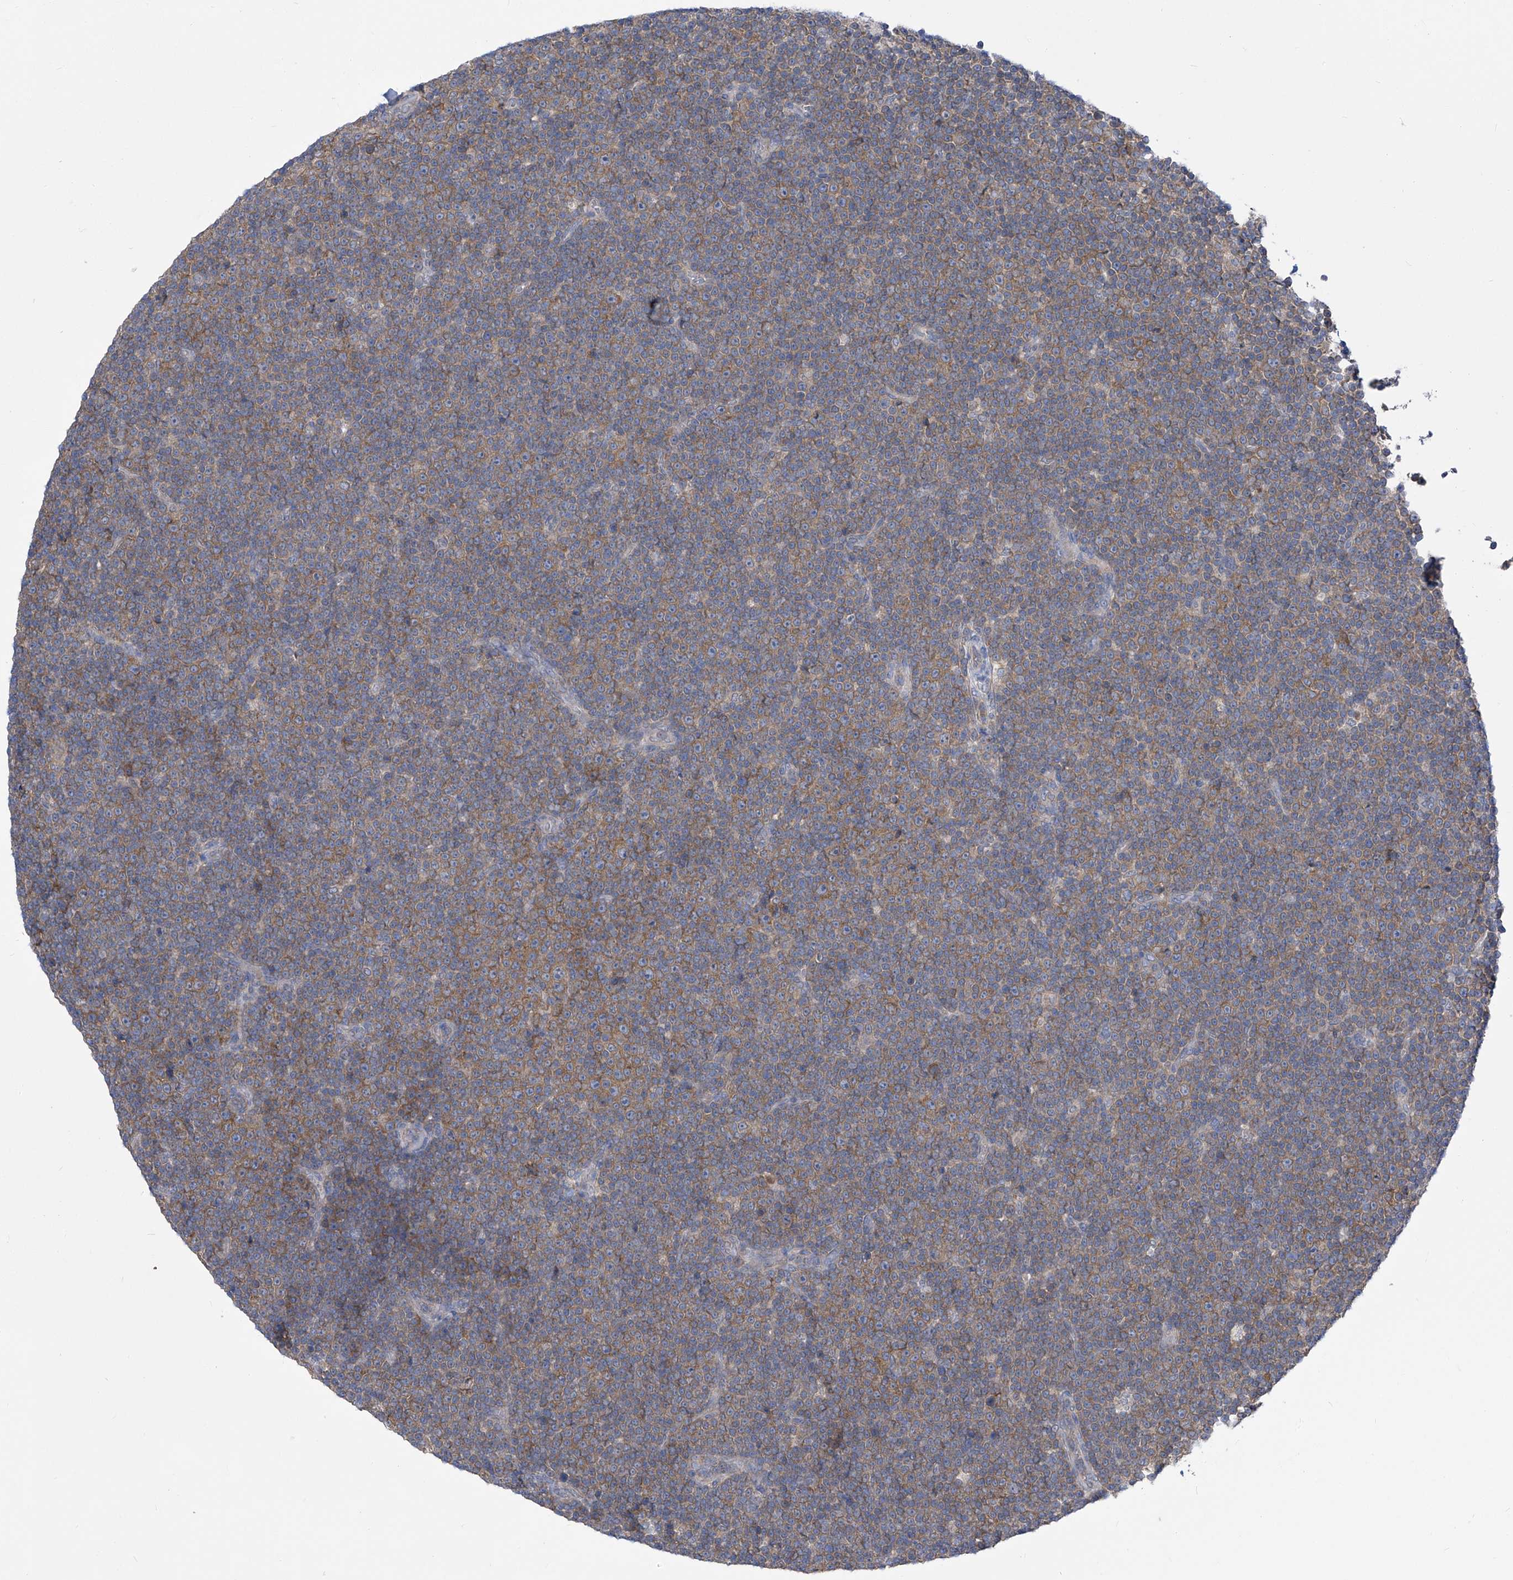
{"staining": {"intensity": "moderate", "quantity": "25%-75%", "location": "cytoplasmic/membranous"}, "tissue": "lymphoma", "cell_type": "Tumor cells", "image_type": "cancer", "snomed": [{"axis": "morphology", "description": "Malignant lymphoma, non-Hodgkin's type, Low grade"}, {"axis": "topography", "description": "Lymph node"}], "caption": "Low-grade malignant lymphoma, non-Hodgkin's type stained with a protein marker exhibits moderate staining in tumor cells.", "gene": "EIF3M", "patient": {"sex": "female", "age": 67}}